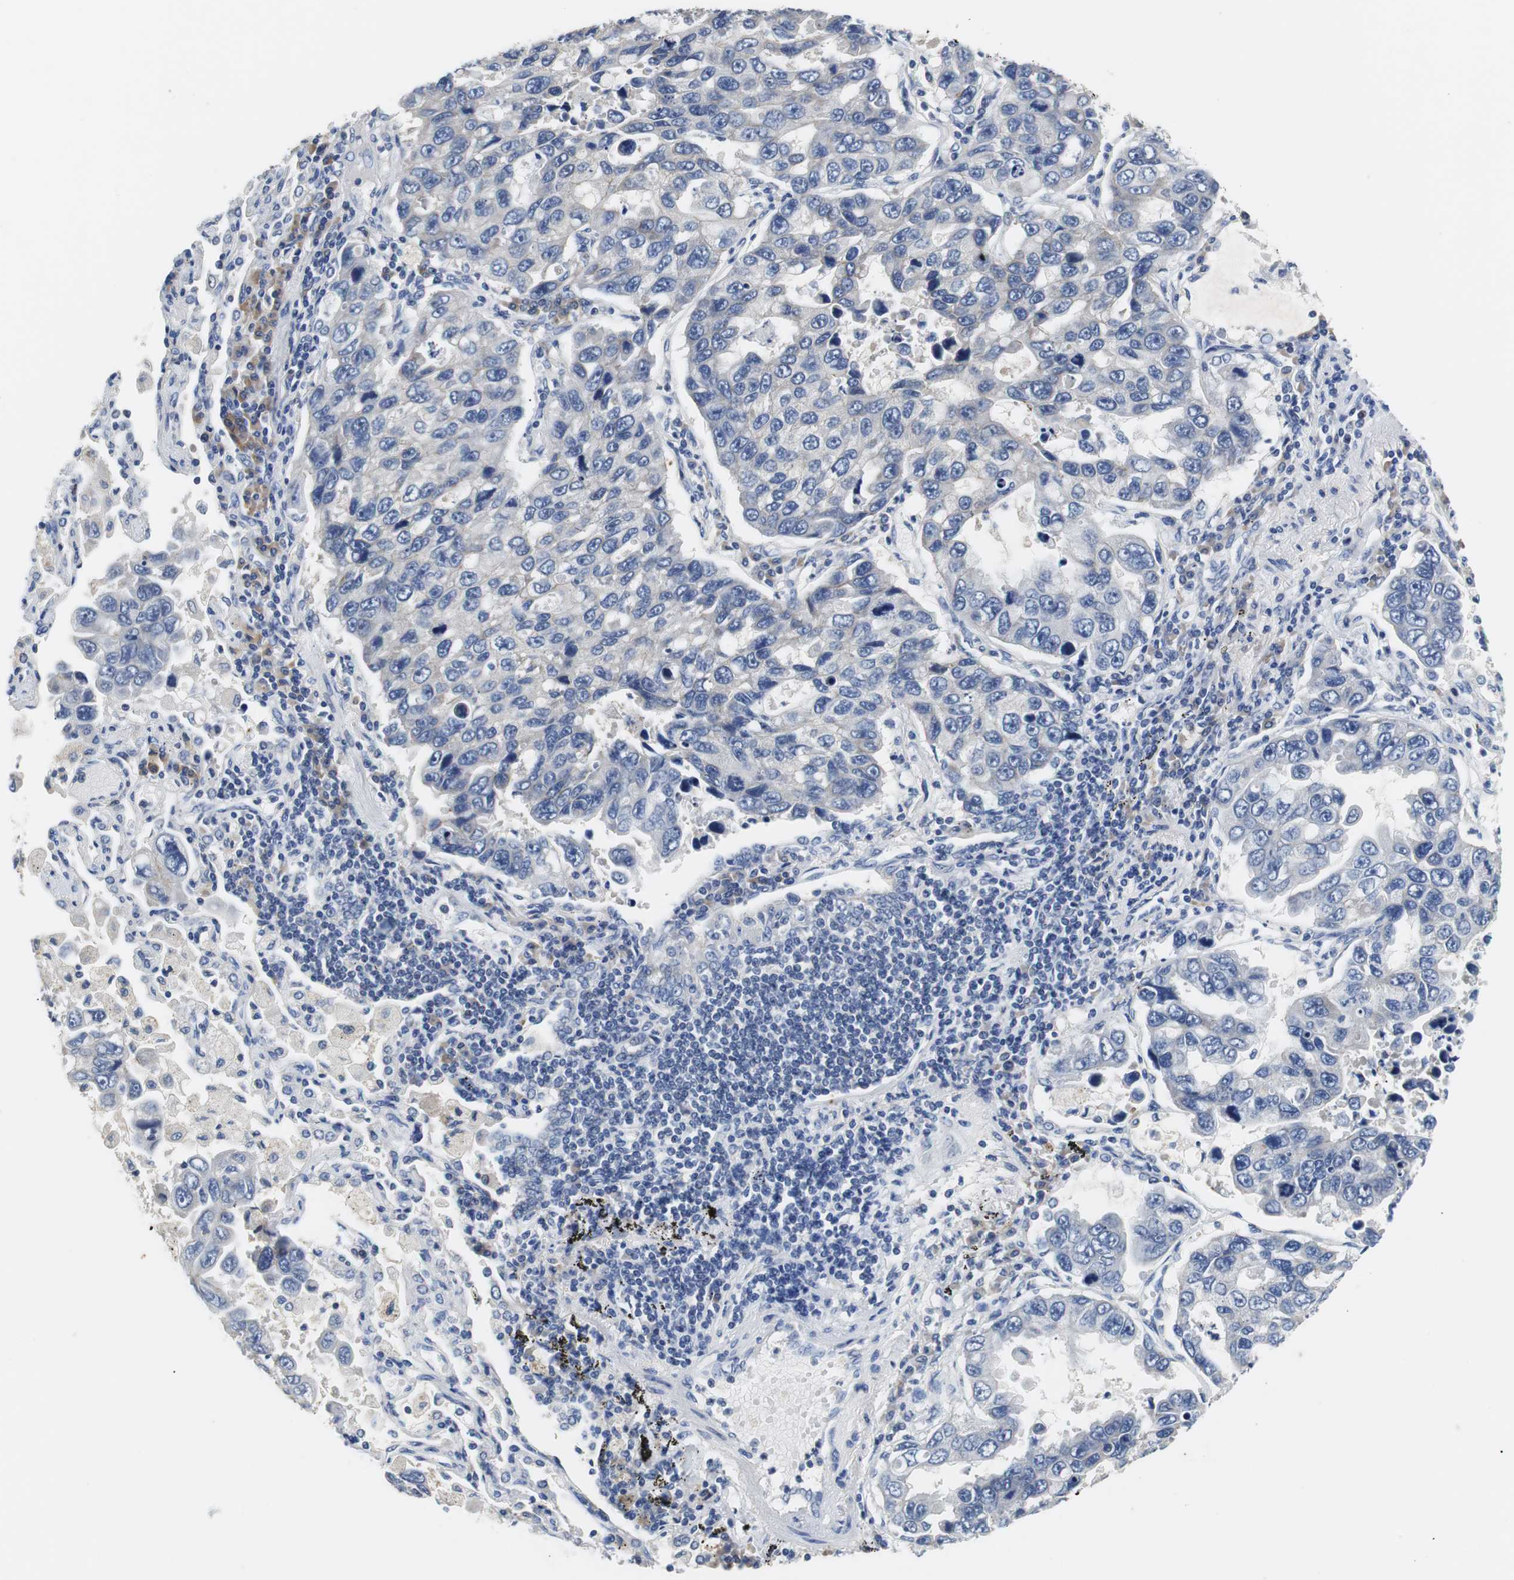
{"staining": {"intensity": "negative", "quantity": "none", "location": "none"}, "tissue": "lung cancer", "cell_type": "Tumor cells", "image_type": "cancer", "snomed": [{"axis": "morphology", "description": "Adenocarcinoma, NOS"}, {"axis": "topography", "description": "Lung"}], "caption": "There is no significant positivity in tumor cells of adenocarcinoma (lung).", "gene": "PCK1", "patient": {"sex": "male", "age": 64}}